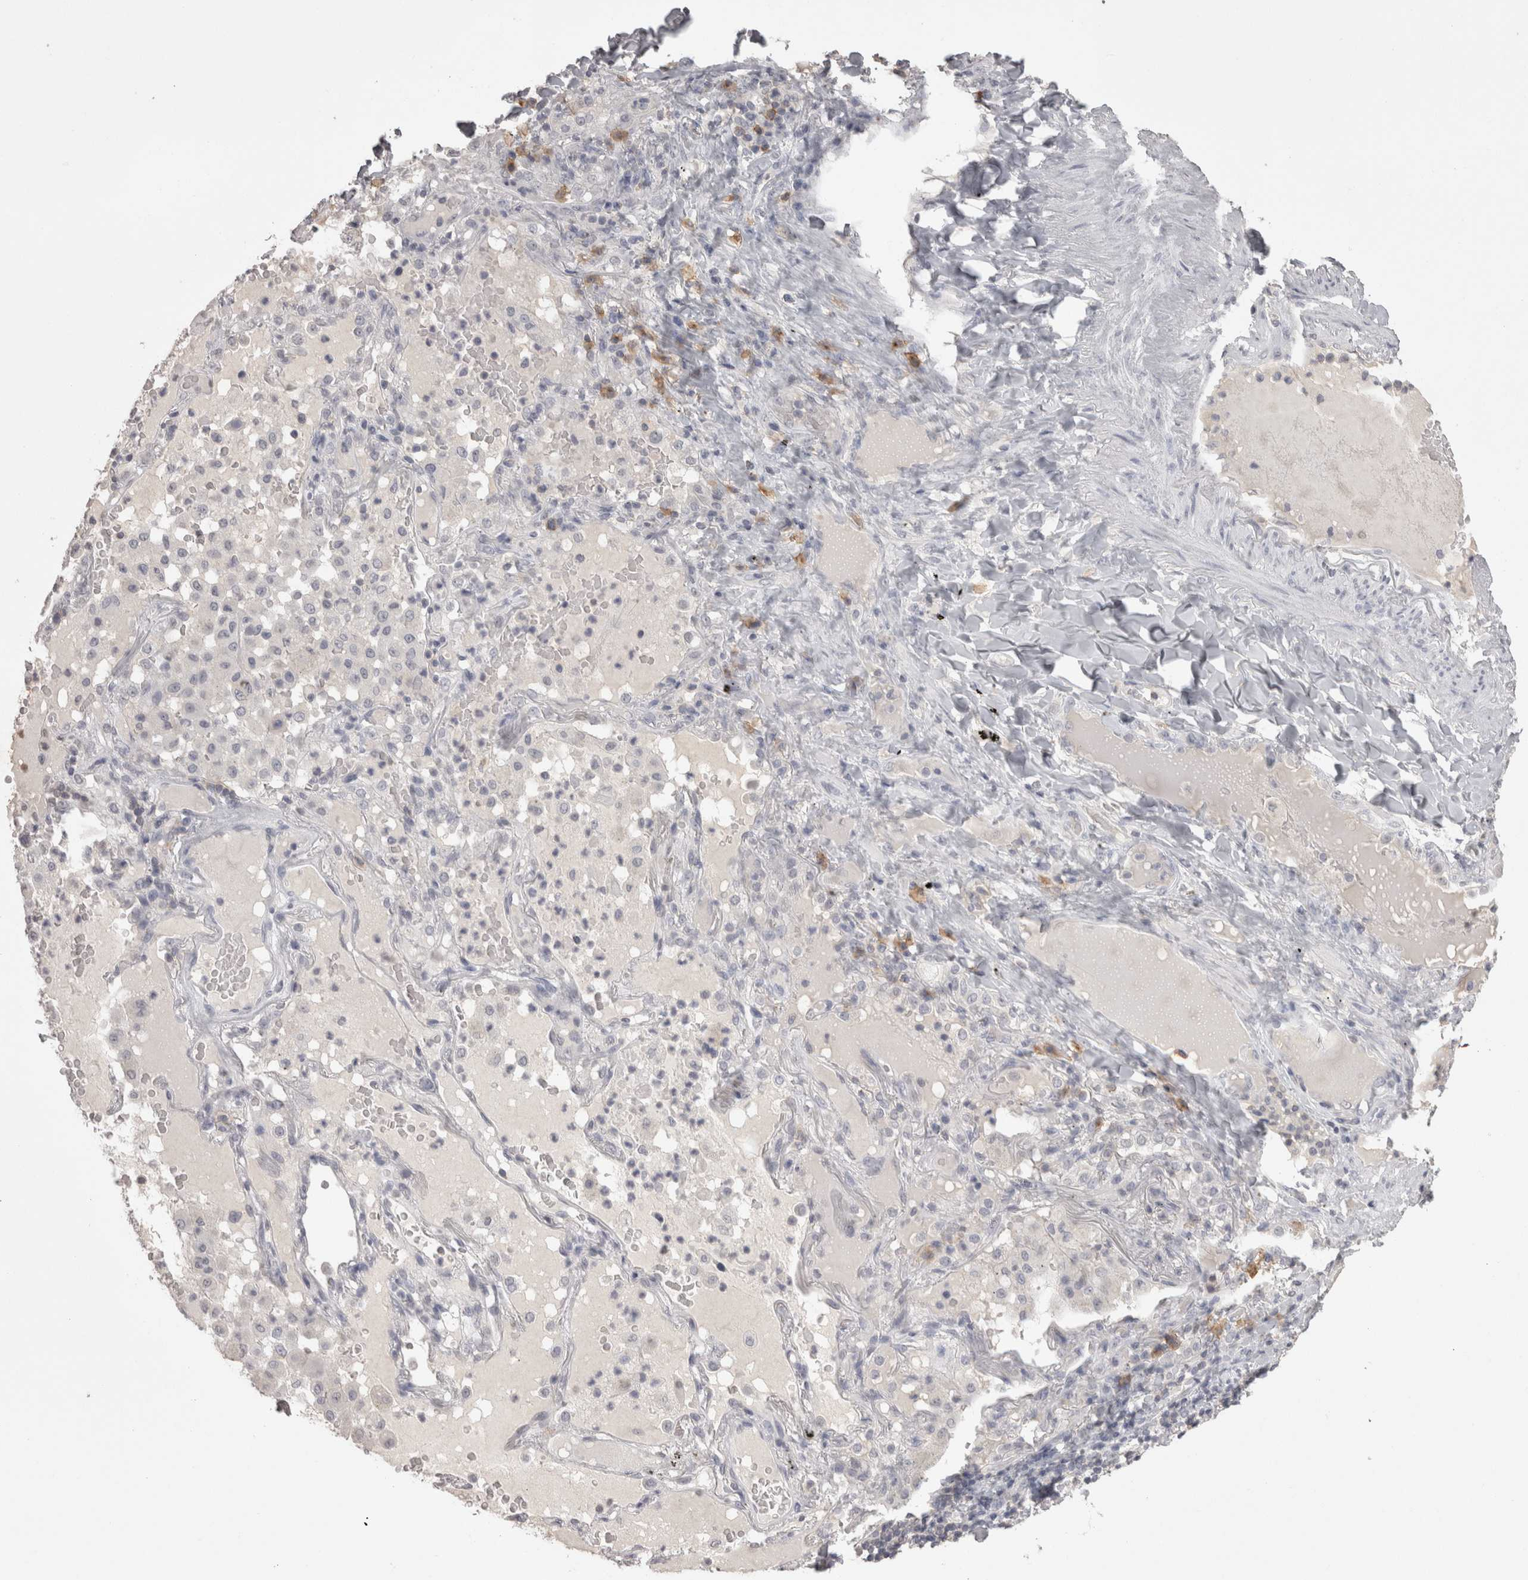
{"staining": {"intensity": "negative", "quantity": "none", "location": "none"}, "tissue": "lung cancer", "cell_type": "Tumor cells", "image_type": "cancer", "snomed": [{"axis": "morphology", "description": "Squamous cell carcinoma, NOS"}, {"axis": "topography", "description": "Lung"}], "caption": "Human squamous cell carcinoma (lung) stained for a protein using immunohistochemistry (IHC) demonstrates no staining in tumor cells.", "gene": "LAX1", "patient": {"sex": "male", "age": 57}}